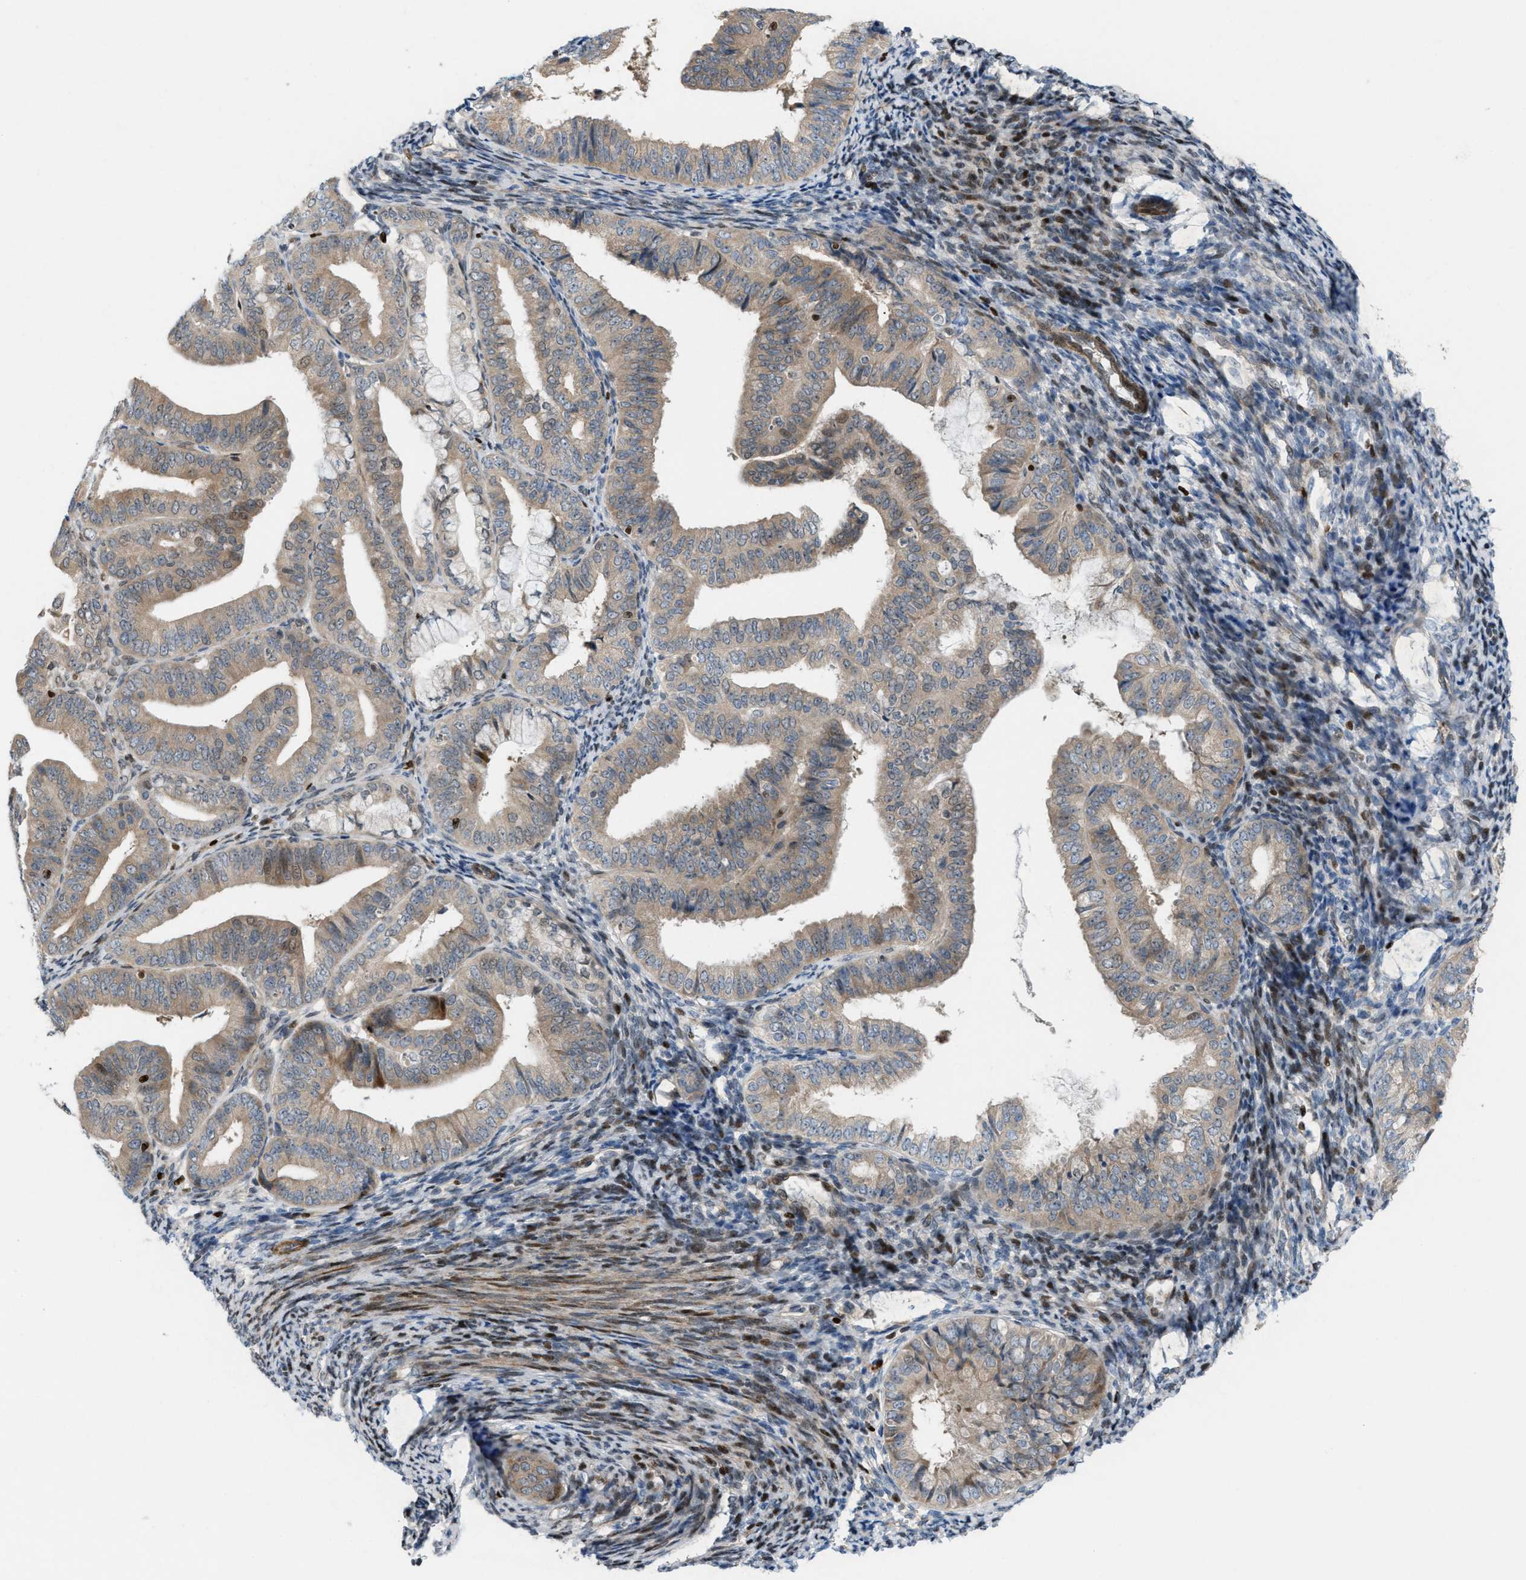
{"staining": {"intensity": "weak", "quantity": ">75%", "location": "cytoplasmic/membranous"}, "tissue": "endometrial cancer", "cell_type": "Tumor cells", "image_type": "cancer", "snomed": [{"axis": "morphology", "description": "Adenocarcinoma, NOS"}, {"axis": "topography", "description": "Endometrium"}], "caption": "Weak cytoplasmic/membranous staining for a protein is identified in approximately >75% of tumor cells of endometrial adenocarcinoma using IHC.", "gene": "ZNF276", "patient": {"sex": "female", "age": 63}}